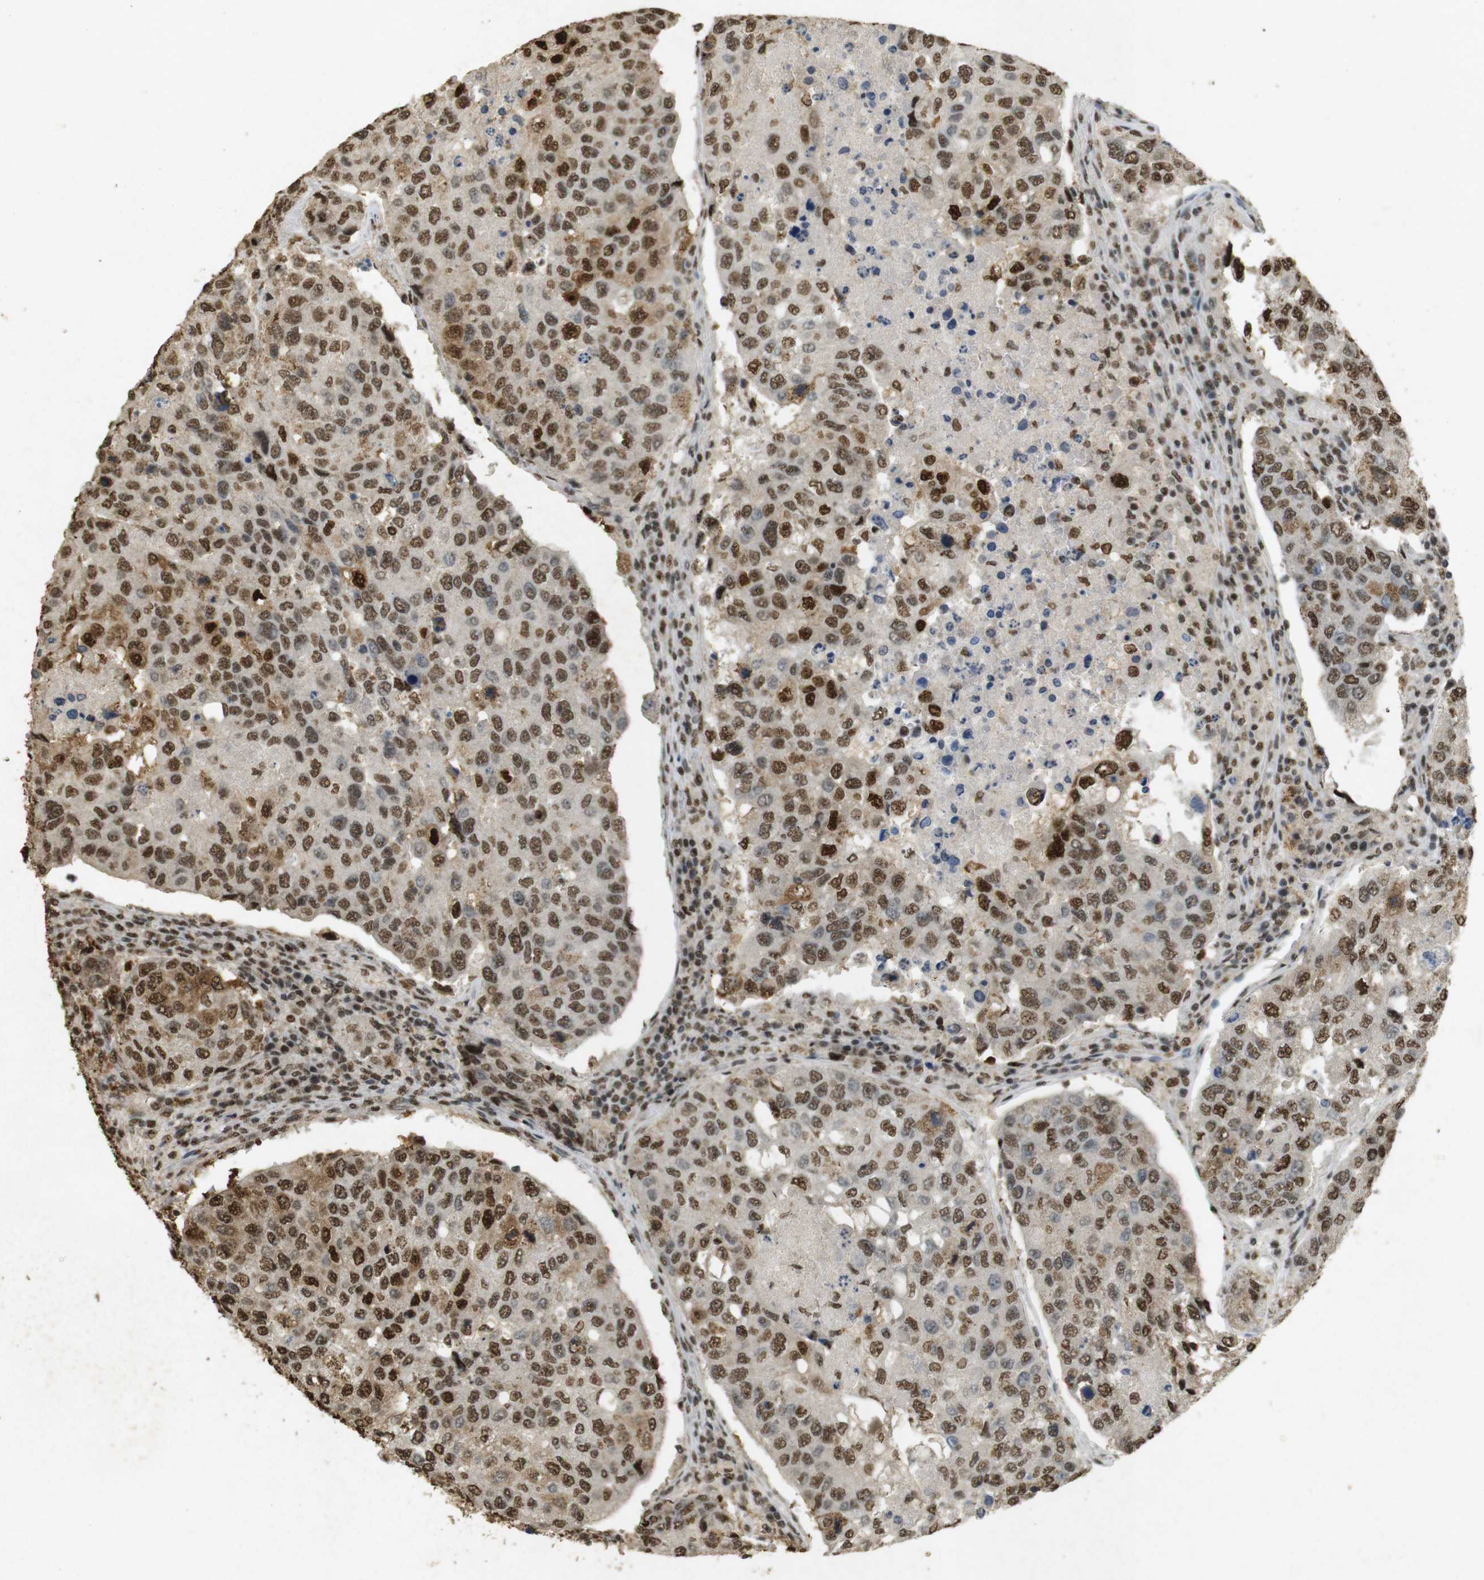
{"staining": {"intensity": "strong", "quantity": ">75%", "location": "cytoplasmic/membranous,nuclear"}, "tissue": "urothelial cancer", "cell_type": "Tumor cells", "image_type": "cancer", "snomed": [{"axis": "morphology", "description": "Urothelial carcinoma, High grade"}, {"axis": "topography", "description": "Lymph node"}, {"axis": "topography", "description": "Urinary bladder"}], "caption": "A high-resolution photomicrograph shows immunohistochemistry staining of high-grade urothelial carcinoma, which exhibits strong cytoplasmic/membranous and nuclear positivity in about >75% of tumor cells.", "gene": "GATA4", "patient": {"sex": "male", "age": 51}}